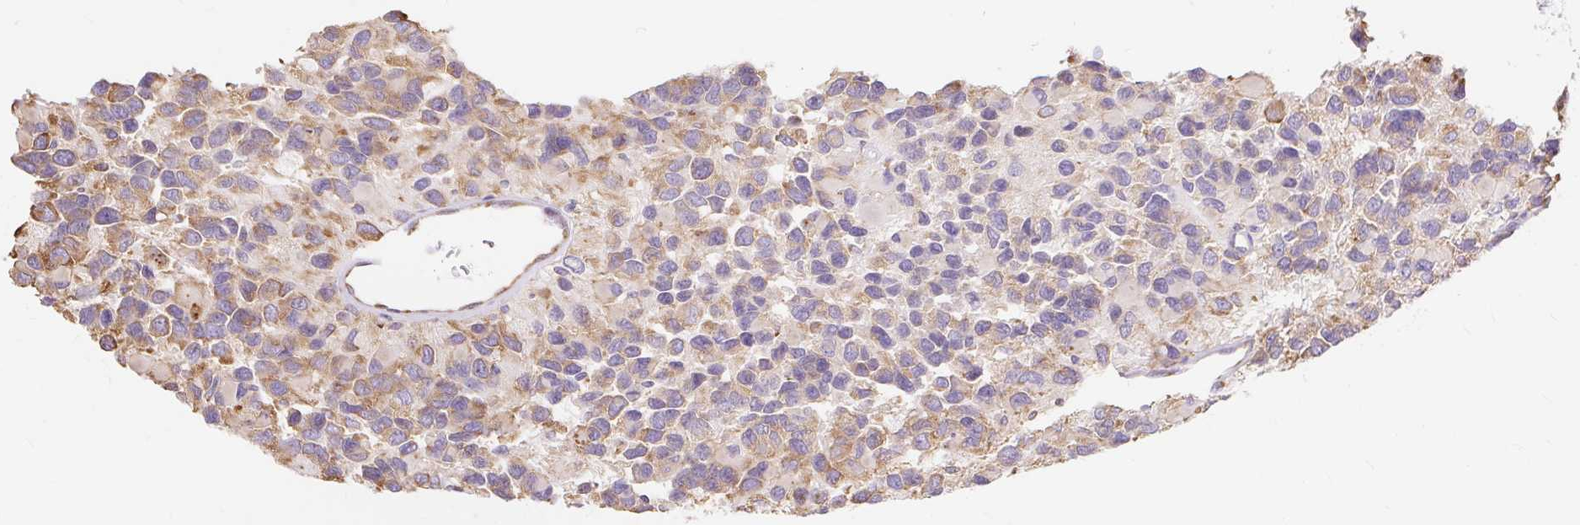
{"staining": {"intensity": "moderate", "quantity": "25%-75%", "location": "cytoplasmic/membranous"}, "tissue": "glioma", "cell_type": "Tumor cells", "image_type": "cancer", "snomed": [{"axis": "morphology", "description": "Glioma, malignant, High grade"}, {"axis": "topography", "description": "Brain"}], "caption": "Moderate cytoplasmic/membranous staining for a protein is seen in approximately 25%-75% of tumor cells of glioma using IHC.", "gene": "RPS17", "patient": {"sex": "male", "age": 77}}